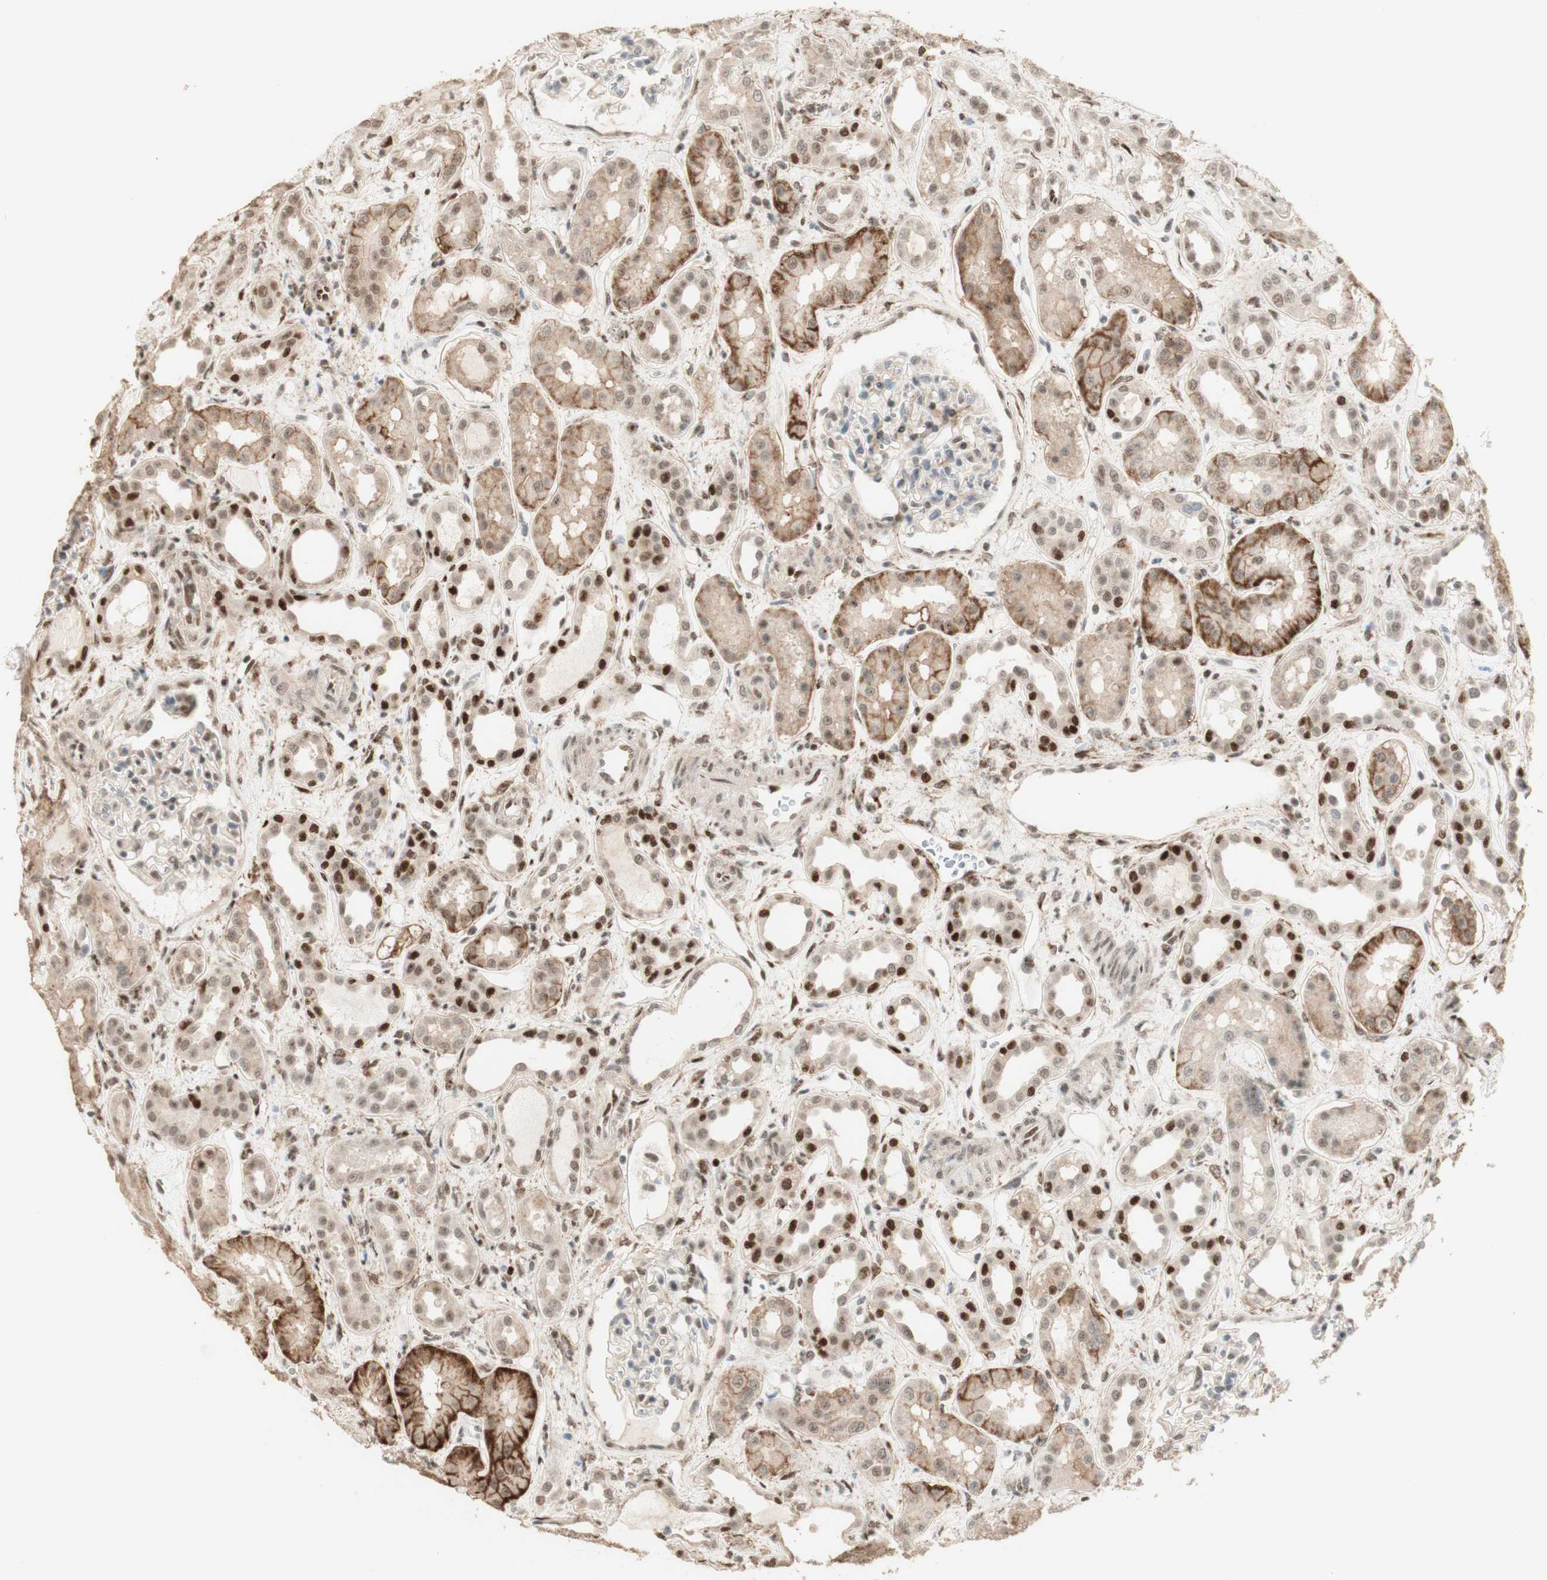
{"staining": {"intensity": "weak", "quantity": "25%-75%", "location": "nuclear"}, "tissue": "kidney", "cell_type": "Cells in glomeruli", "image_type": "normal", "snomed": [{"axis": "morphology", "description": "Normal tissue, NOS"}, {"axis": "topography", "description": "Kidney"}], "caption": "Immunohistochemistry micrograph of unremarkable kidney stained for a protein (brown), which exhibits low levels of weak nuclear positivity in about 25%-75% of cells in glomeruli.", "gene": "FOXP1", "patient": {"sex": "male", "age": 59}}